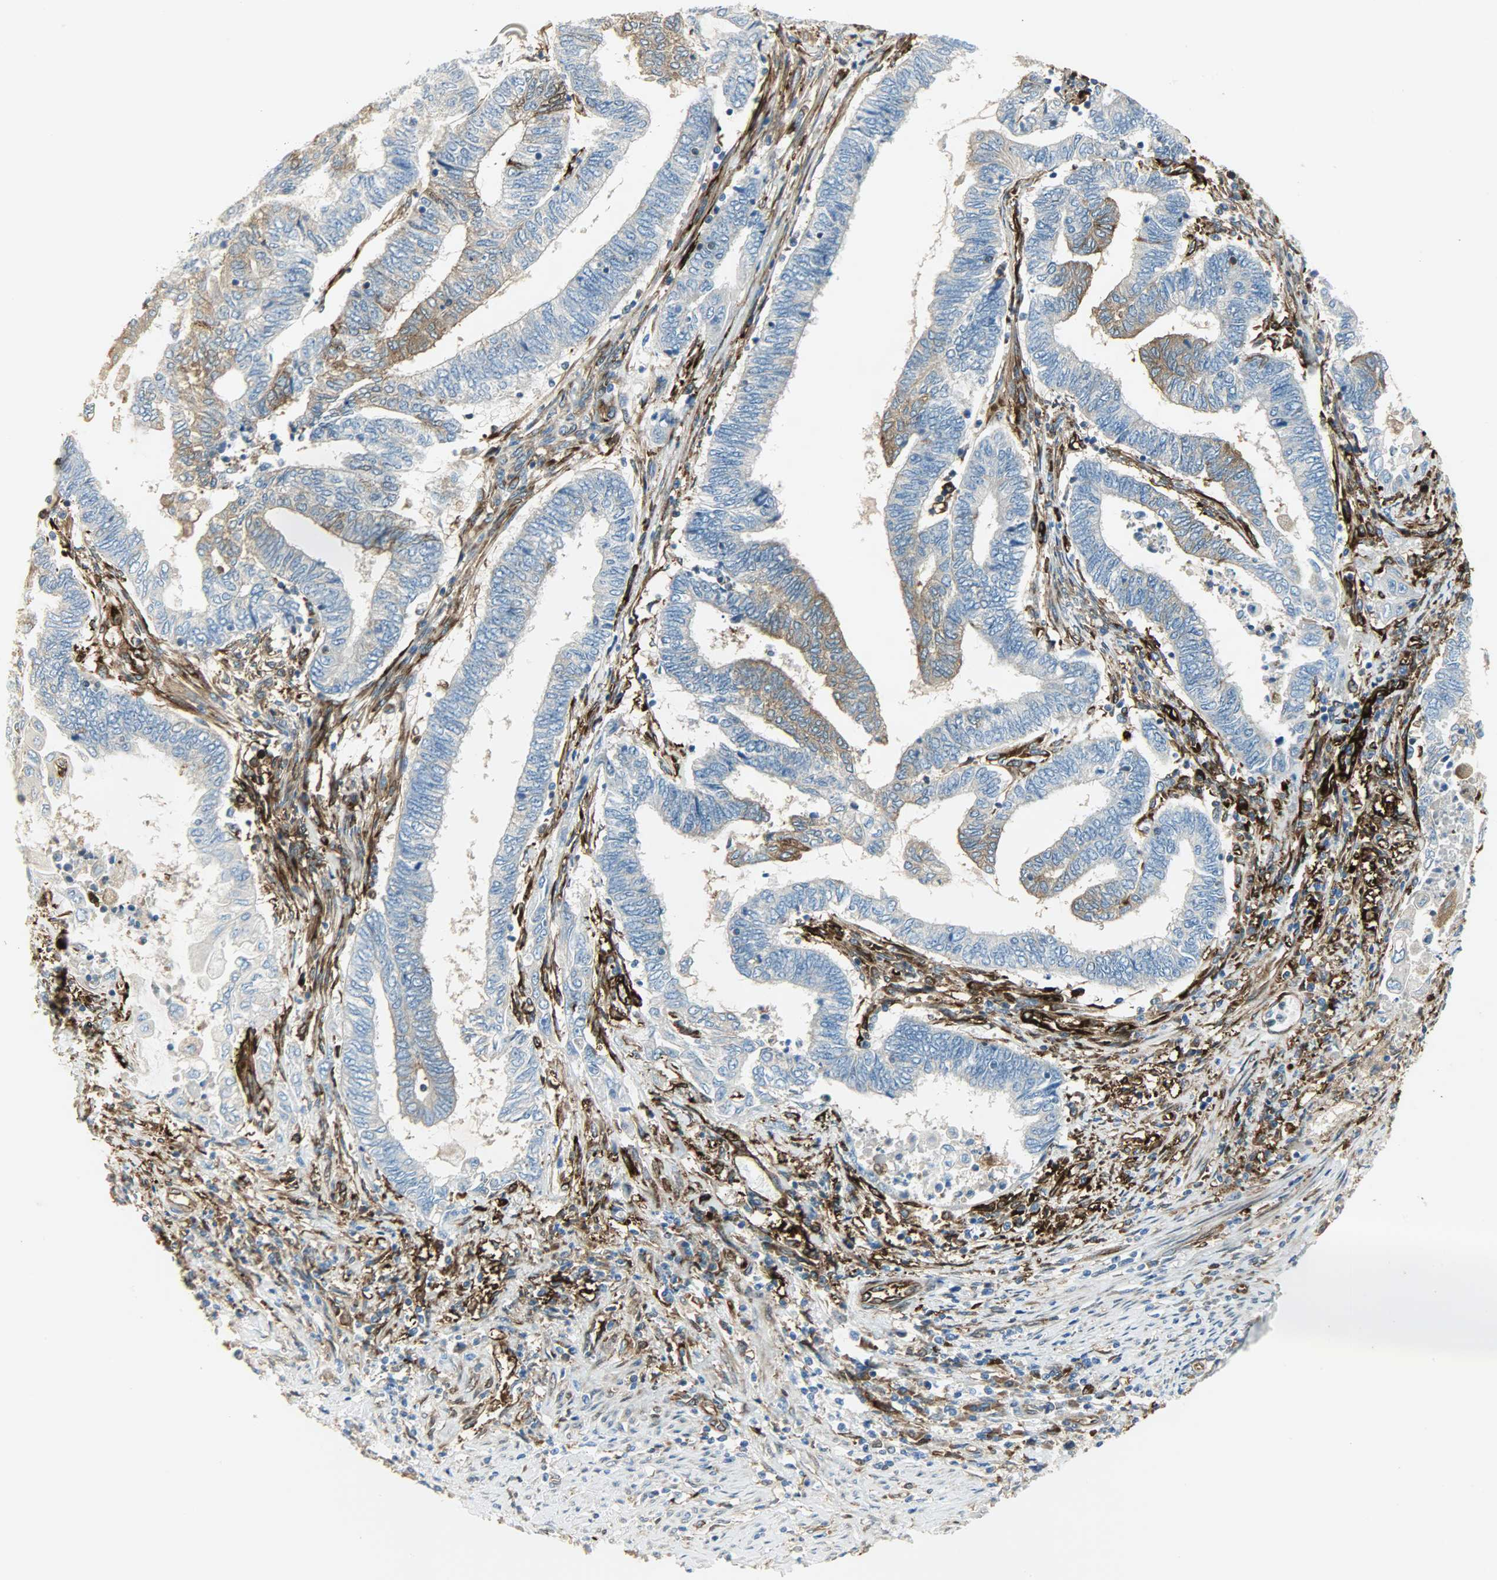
{"staining": {"intensity": "moderate", "quantity": "<25%", "location": "cytoplasmic/membranous"}, "tissue": "endometrial cancer", "cell_type": "Tumor cells", "image_type": "cancer", "snomed": [{"axis": "morphology", "description": "Adenocarcinoma, NOS"}, {"axis": "topography", "description": "Uterus"}, {"axis": "topography", "description": "Endometrium"}], "caption": "DAB immunohistochemical staining of human endometrial cancer (adenocarcinoma) displays moderate cytoplasmic/membranous protein staining in about <25% of tumor cells. (brown staining indicates protein expression, while blue staining denotes nuclei).", "gene": "WARS1", "patient": {"sex": "female", "age": 70}}